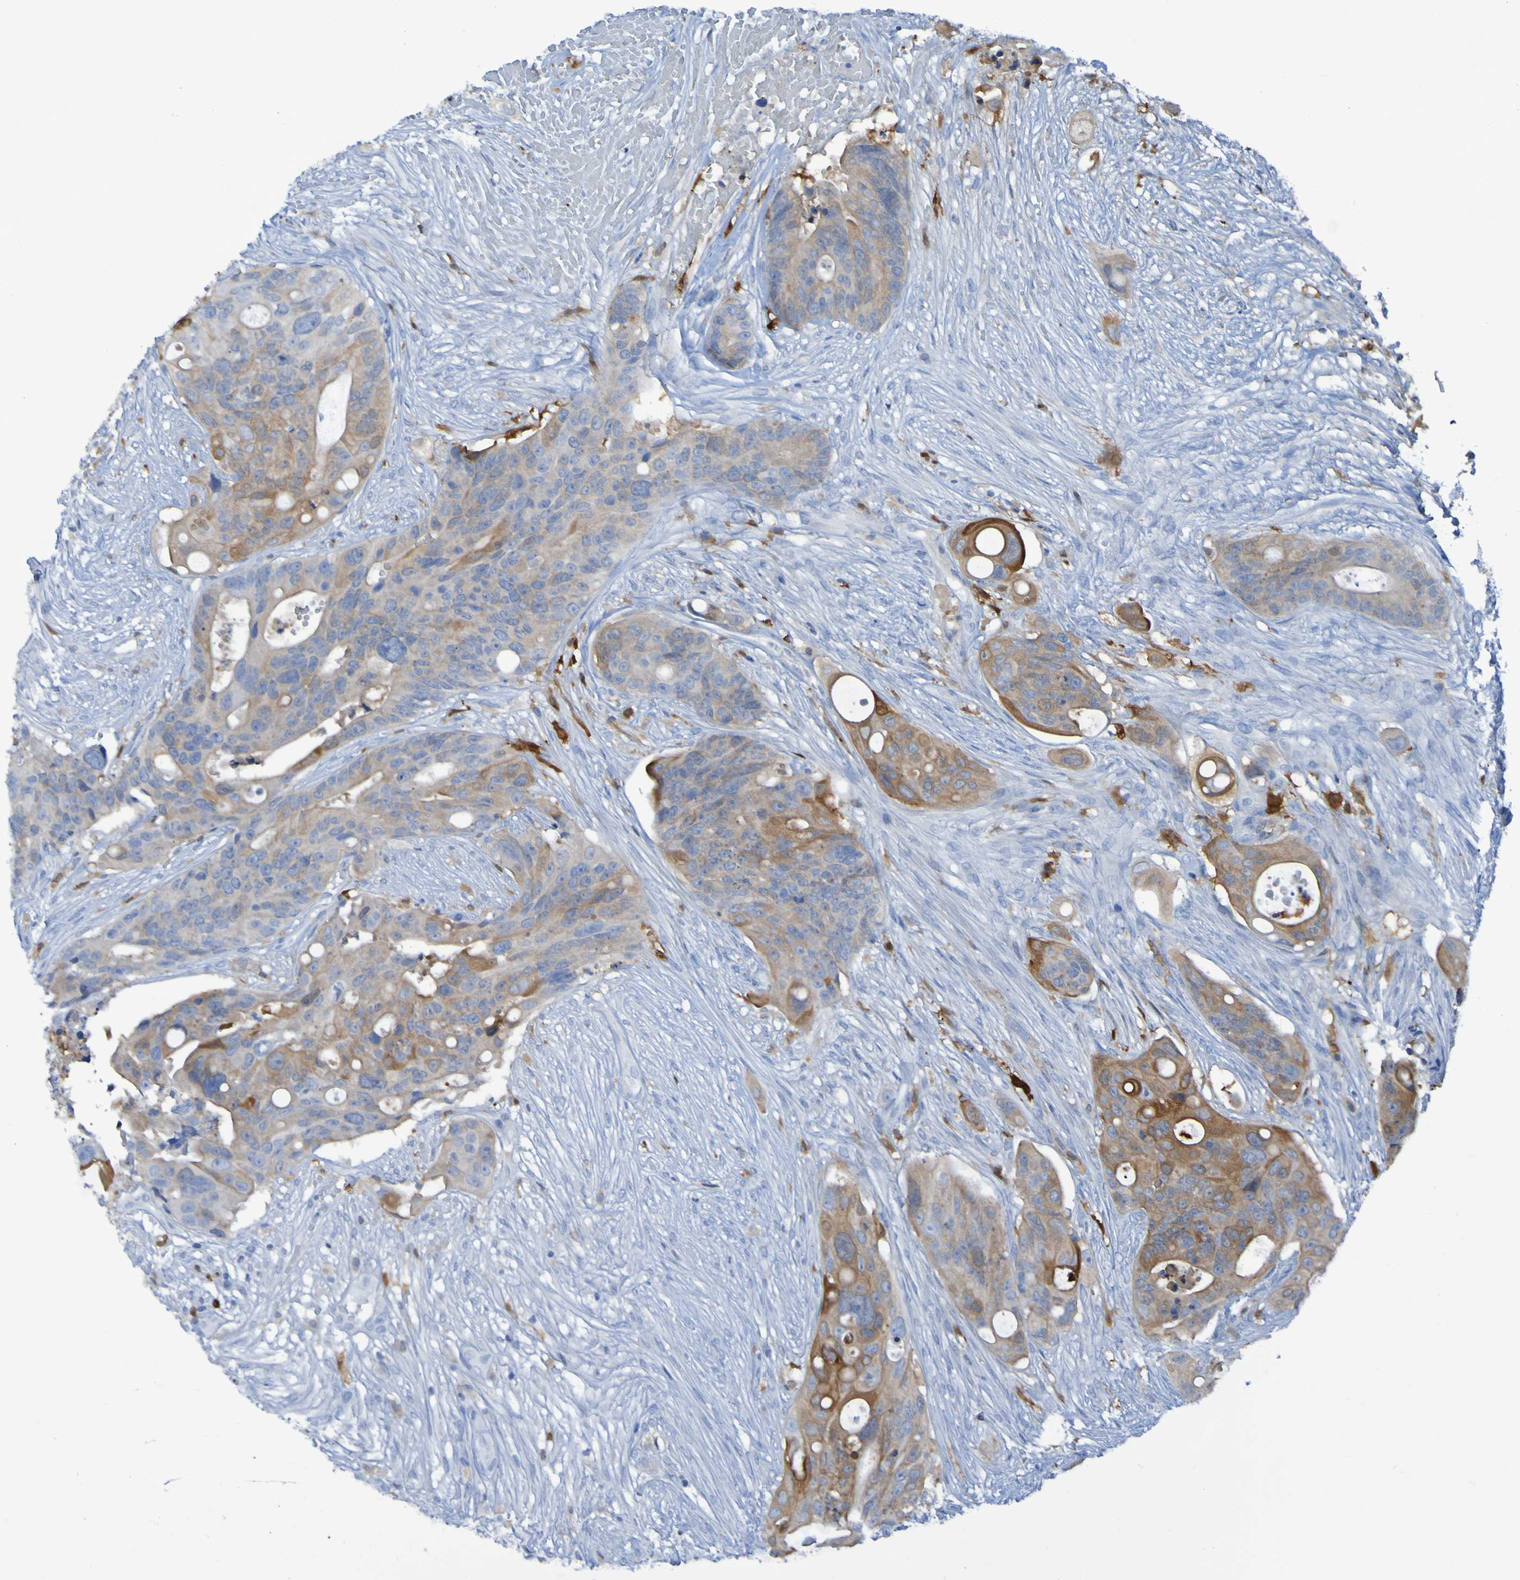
{"staining": {"intensity": "moderate", "quantity": "<25%", "location": "cytoplasmic/membranous"}, "tissue": "colorectal cancer", "cell_type": "Tumor cells", "image_type": "cancer", "snomed": [{"axis": "morphology", "description": "Adenocarcinoma, NOS"}, {"axis": "topography", "description": "Colon"}], "caption": "A low amount of moderate cytoplasmic/membranous positivity is appreciated in approximately <25% of tumor cells in adenocarcinoma (colorectal) tissue.", "gene": "MPPE1", "patient": {"sex": "female", "age": 57}}